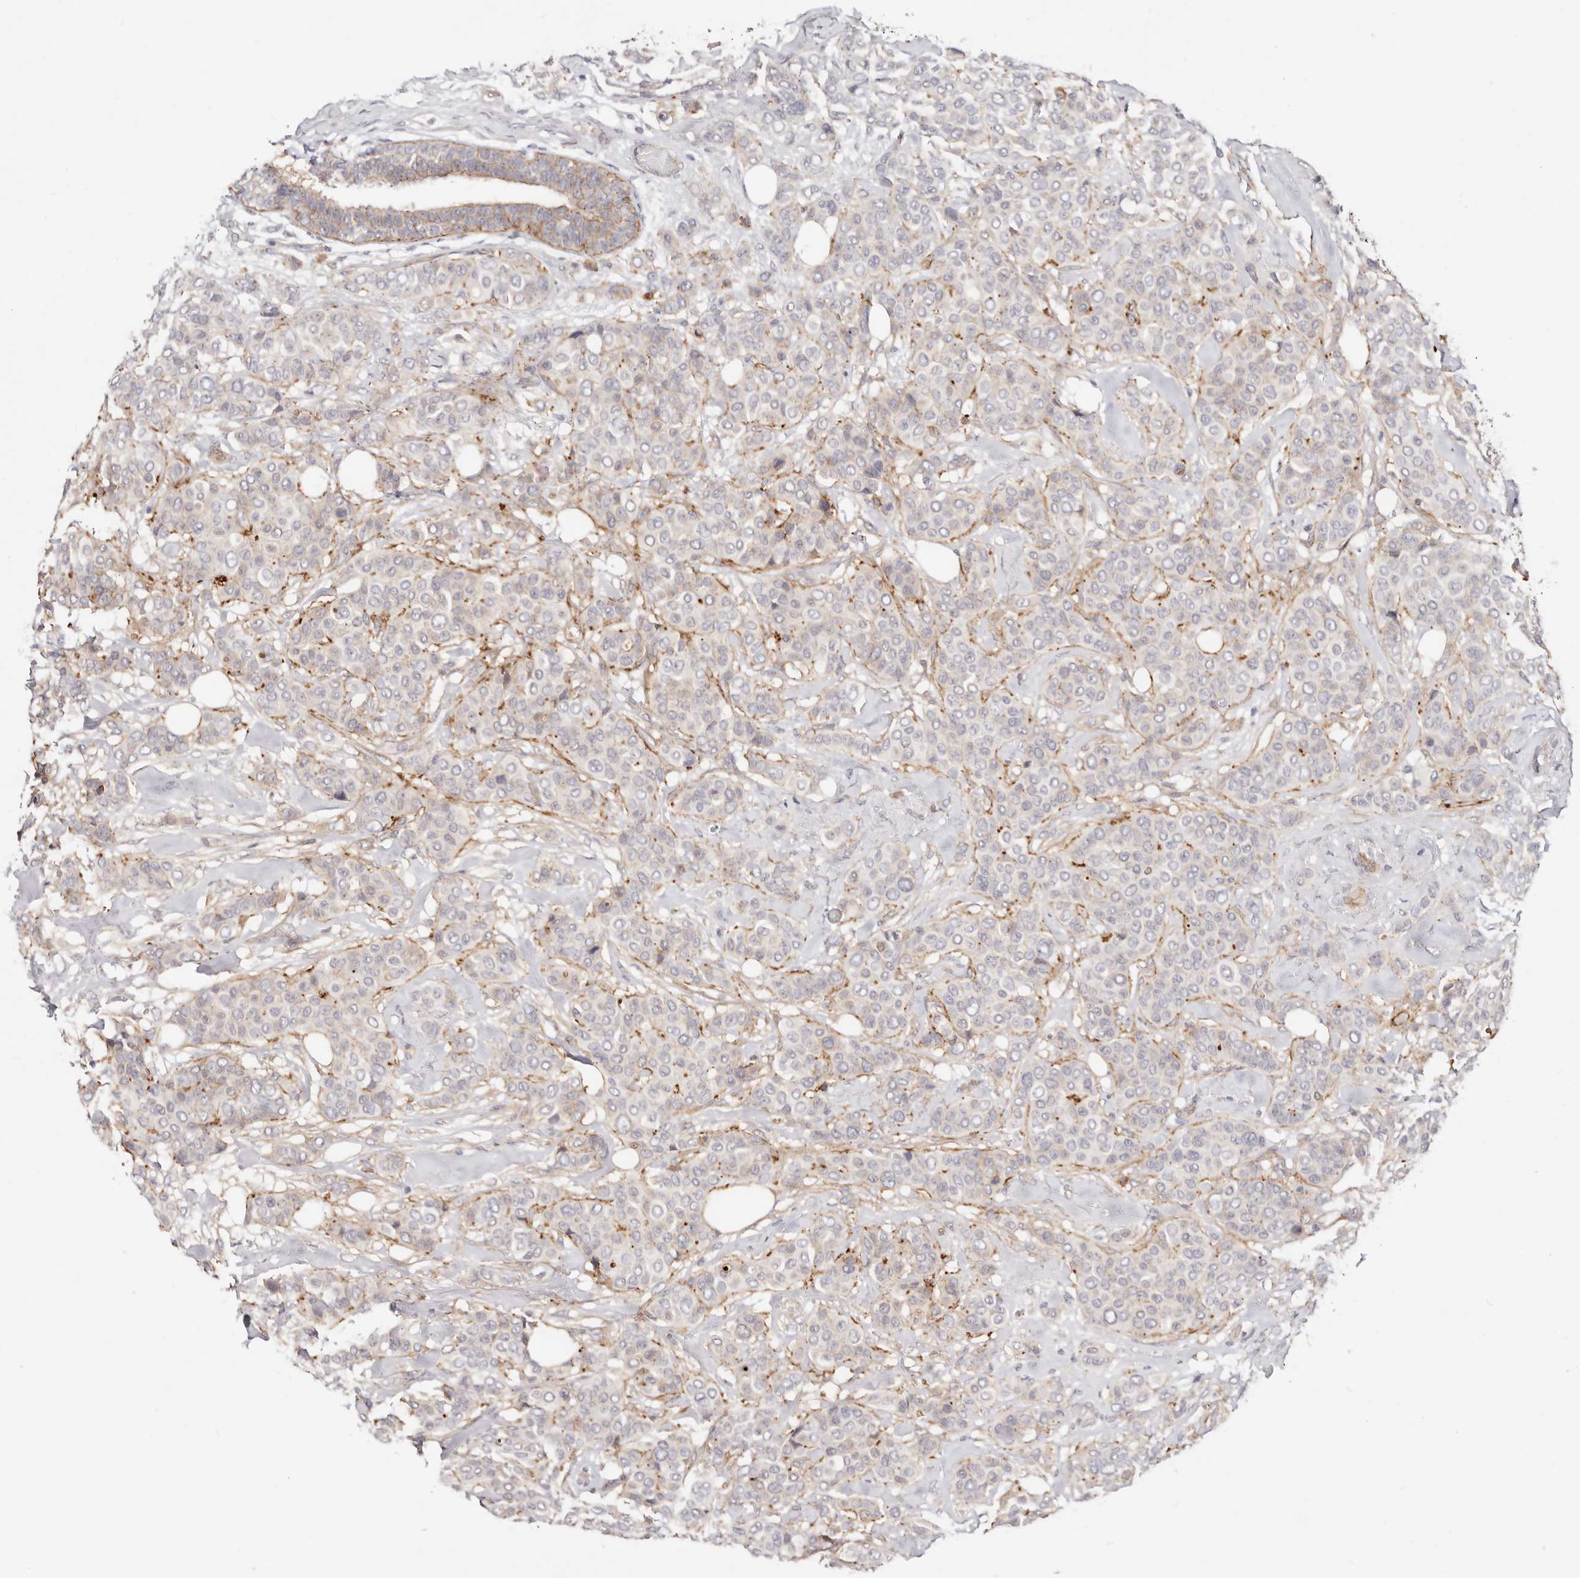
{"staining": {"intensity": "moderate", "quantity": "<25%", "location": "cytoplasmic/membranous"}, "tissue": "breast cancer", "cell_type": "Tumor cells", "image_type": "cancer", "snomed": [{"axis": "morphology", "description": "Lobular carcinoma"}, {"axis": "topography", "description": "Breast"}], "caption": "There is low levels of moderate cytoplasmic/membranous positivity in tumor cells of lobular carcinoma (breast), as demonstrated by immunohistochemical staining (brown color).", "gene": "SLC35B2", "patient": {"sex": "female", "age": 51}}